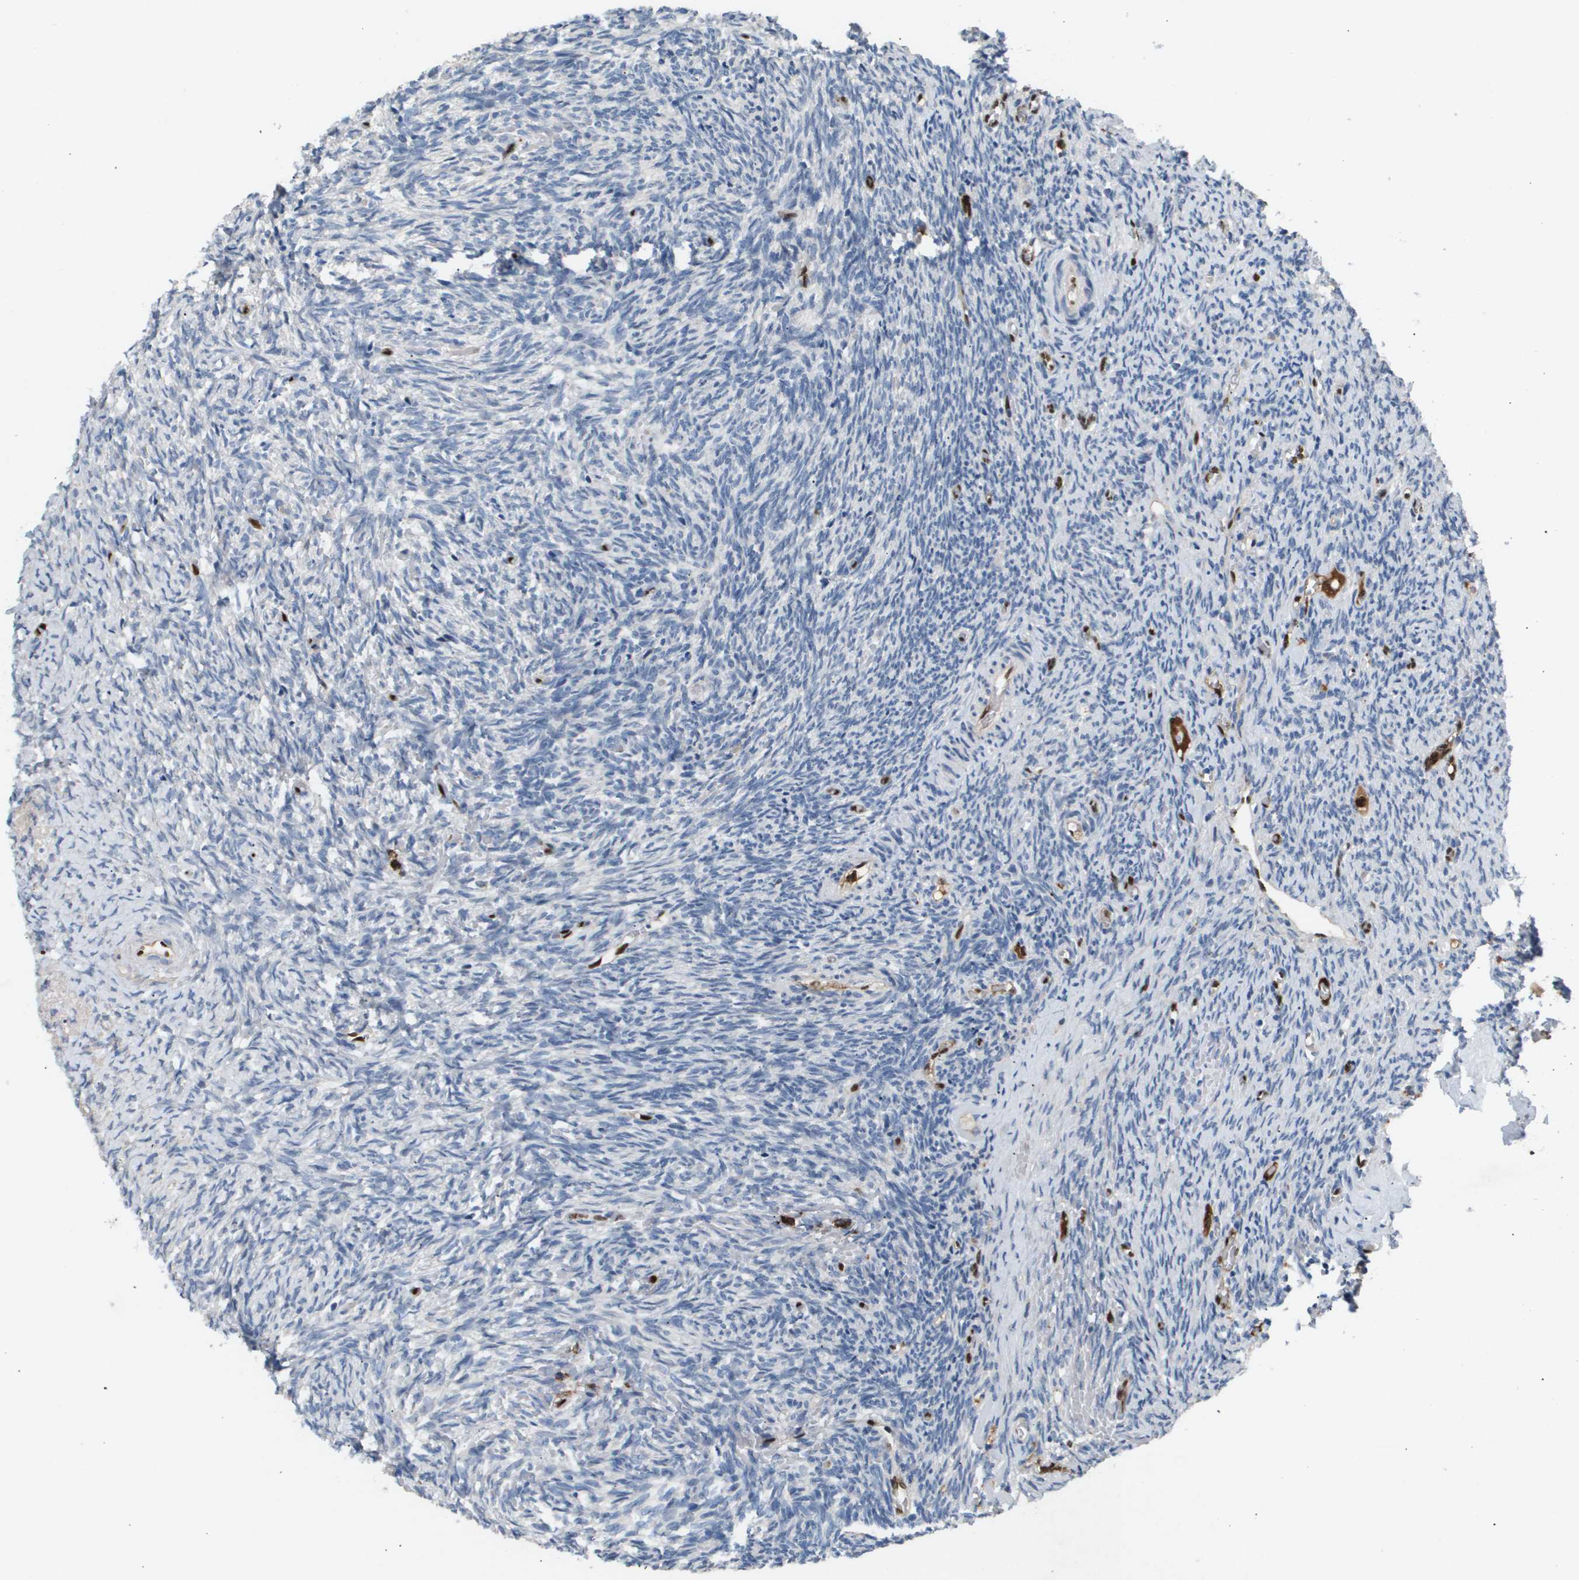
{"staining": {"intensity": "negative", "quantity": "none", "location": "none"}, "tissue": "ovary", "cell_type": "Ovarian stroma cells", "image_type": "normal", "snomed": [{"axis": "morphology", "description": "Normal tissue, NOS"}, {"axis": "topography", "description": "Ovary"}], "caption": "Micrograph shows no protein positivity in ovarian stroma cells of normal ovary. (Stains: DAB IHC with hematoxylin counter stain, Microscopy: brightfield microscopy at high magnification).", "gene": "ERG", "patient": {"sex": "female", "age": 41}}